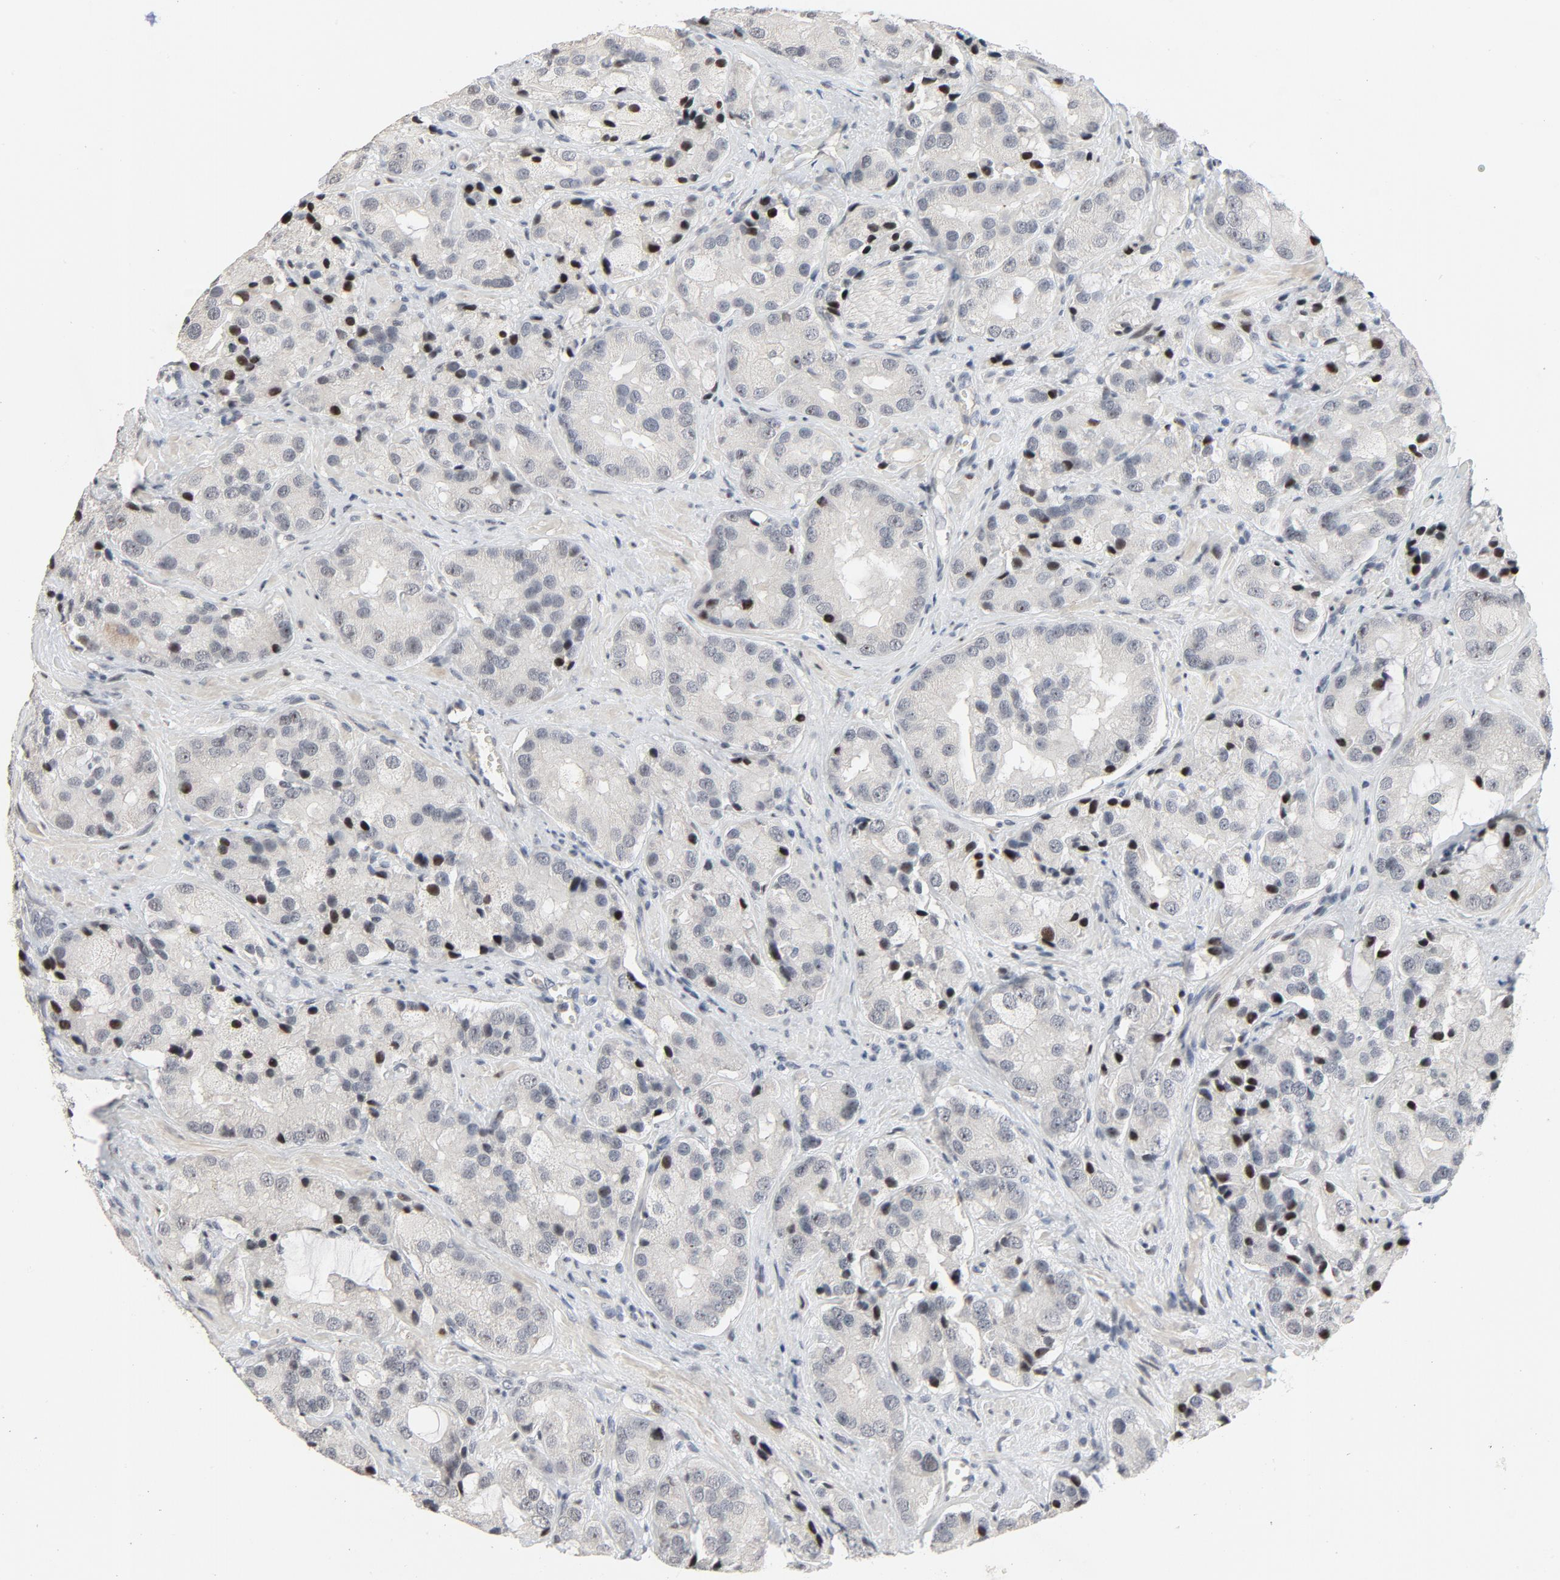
{"staining": {"intensity": "negative", "quantity": "none", "location": "none"}, "tissue": "prostate cancer", "cell_type": "Tumor cells", "image_type": "cancer", "snomed": [{"axis": "morphology", "description": "Adenocarcinoma, High grade"}, {"axis": "topography", "description": "Prostate"}], "caption": "Immunohistochemistry image of prostate cancer (high-grade adenocarcinoma) stained for a protein (brown), which shows no expression in tumor cells.", "gene": "FSCB", "patient": {"sex": "male", "age": 70}}